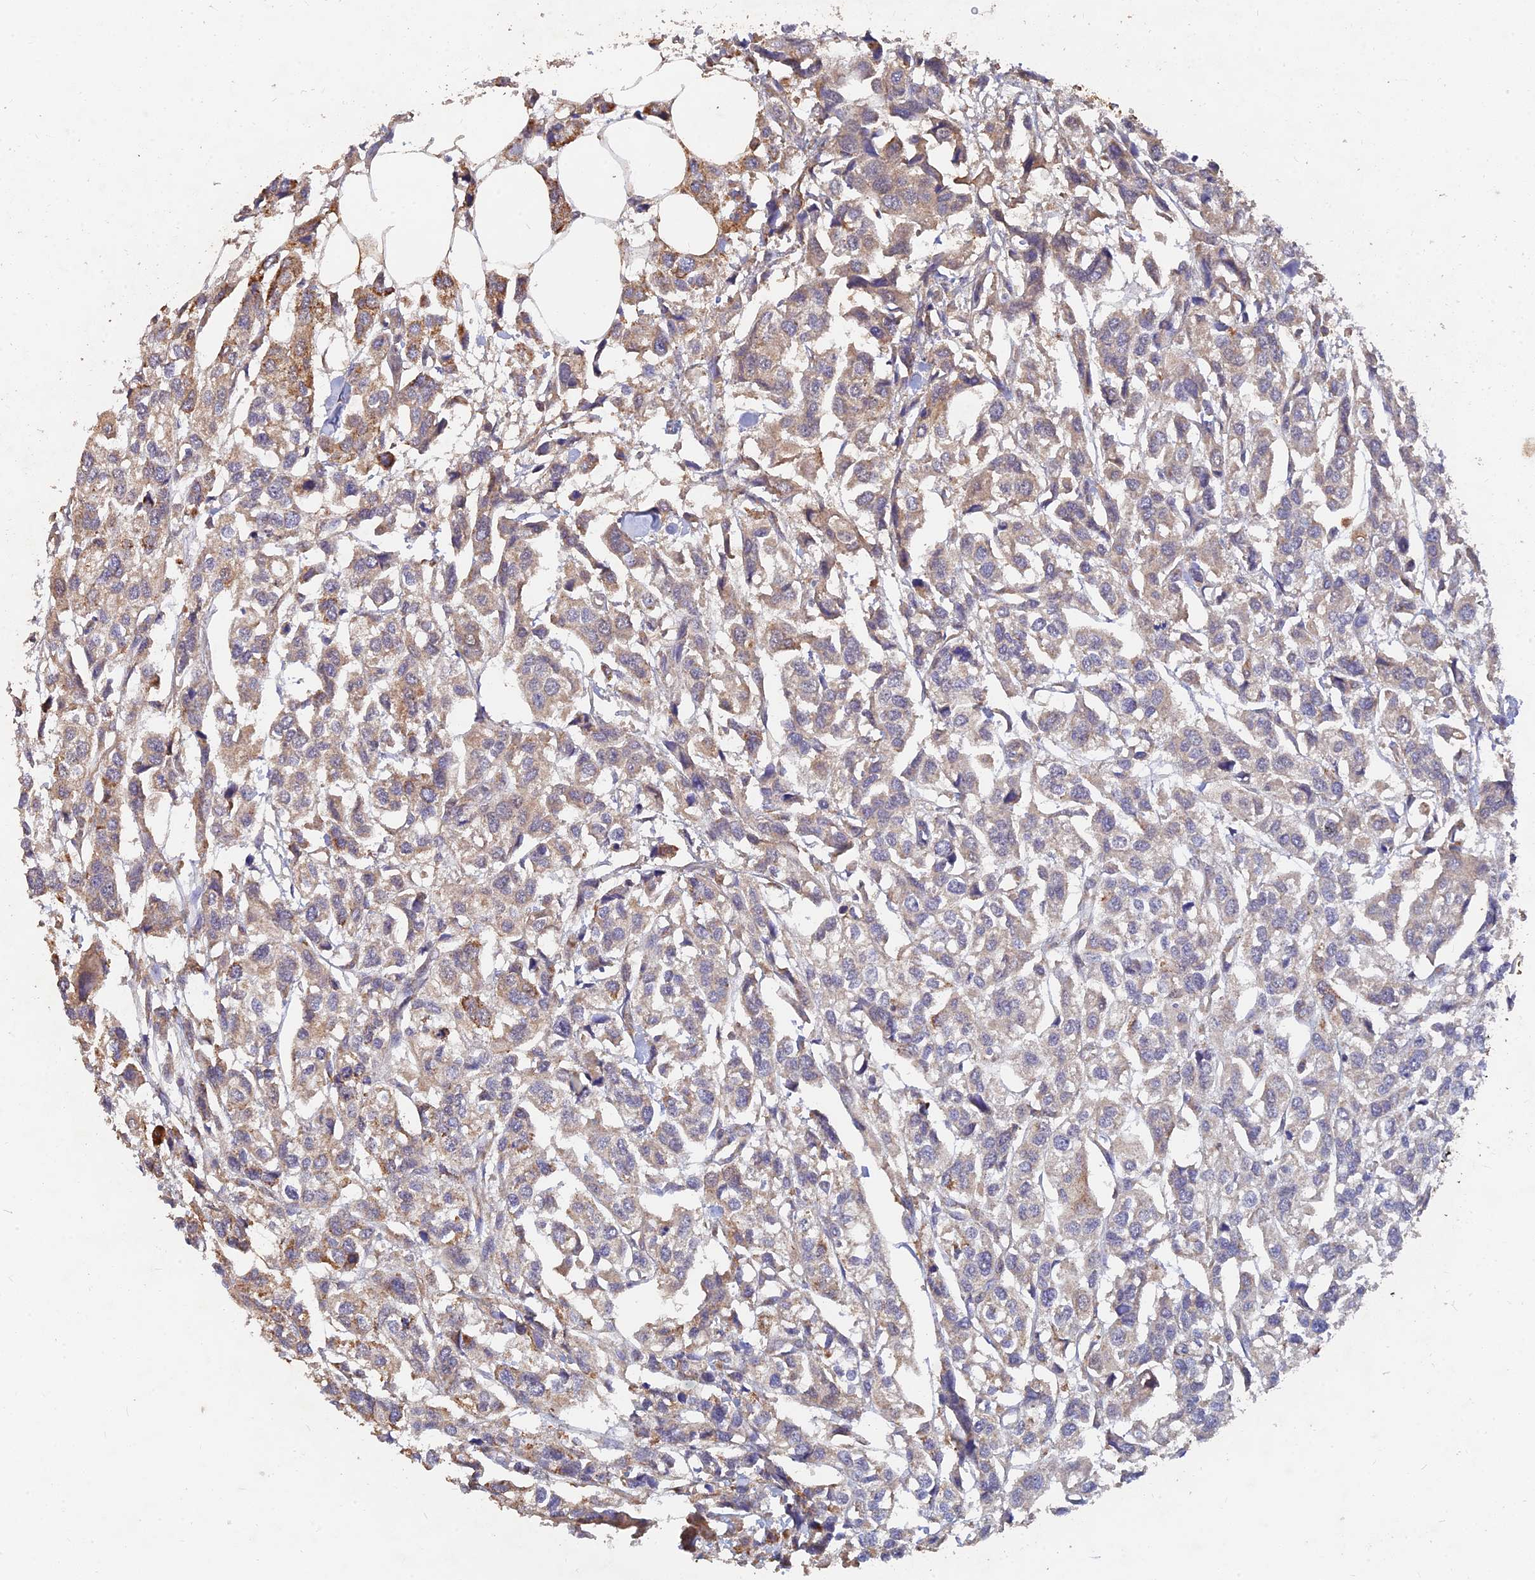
{"staining": {"intensity": "moderate", "quantity": "<25%", "location": "cytoplasmic/membranous"}, "tissue": "urothelial cancer", "cell_type": "Tumor cells", "image_type": "cancer", "snomed": [{"axis": "morphology", "description": "Urothelial carcinoma, High grade"}, {"axis": "topography", "description": "Urinary bladder"}], "caption": "DAB (3,3'-diaminobenzidine) immunohistochemical staining of urothelial carcinoma (high-grade) reveals moderate cytoplasmic/membranous protein positivity in approximately <25% of tumor cells.", "gene": "SLC38A11", "patient": {"sex": "male", "age": 67}}